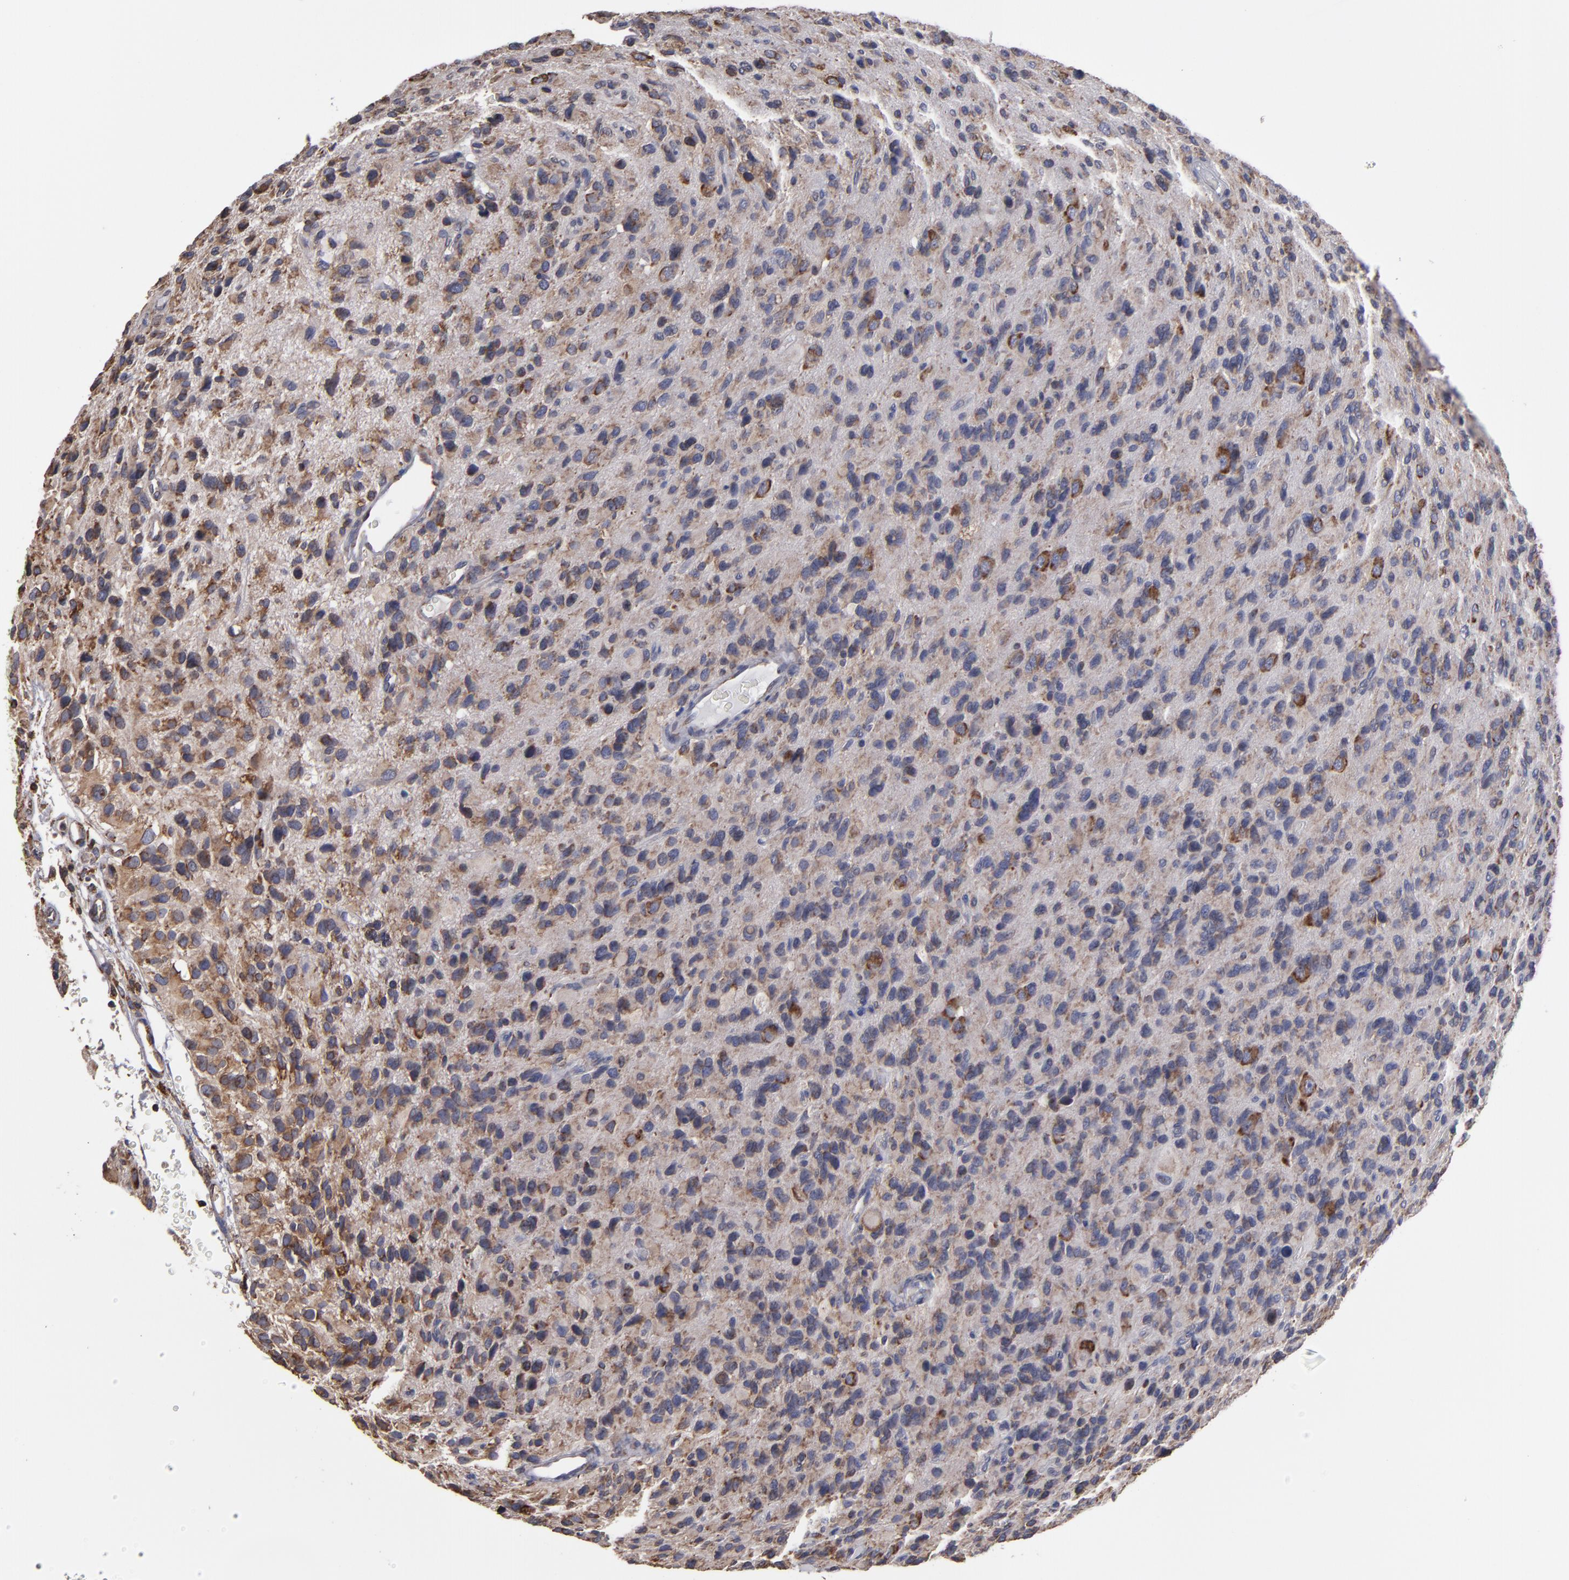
{"staining": {"intensity": "weak", "quantity": "25%-75%", "location": "cytoplasmic/membranous"}, "tissue": "glioma", "cell_type": "Tumor cells", "image_type": "cancer", "snomed": [{"axis": "morphology", "description": "Glioma, malignant, High grade"}, {"axis": "topography", "description": "Brain"}], "caption": "A brown stain labels weak cytoplasmic/membranous expression of a protein in human malignant high-grade glioma tumor cells.", "gene": "SND1", "patient": {"sex": "male", "age": 77}}